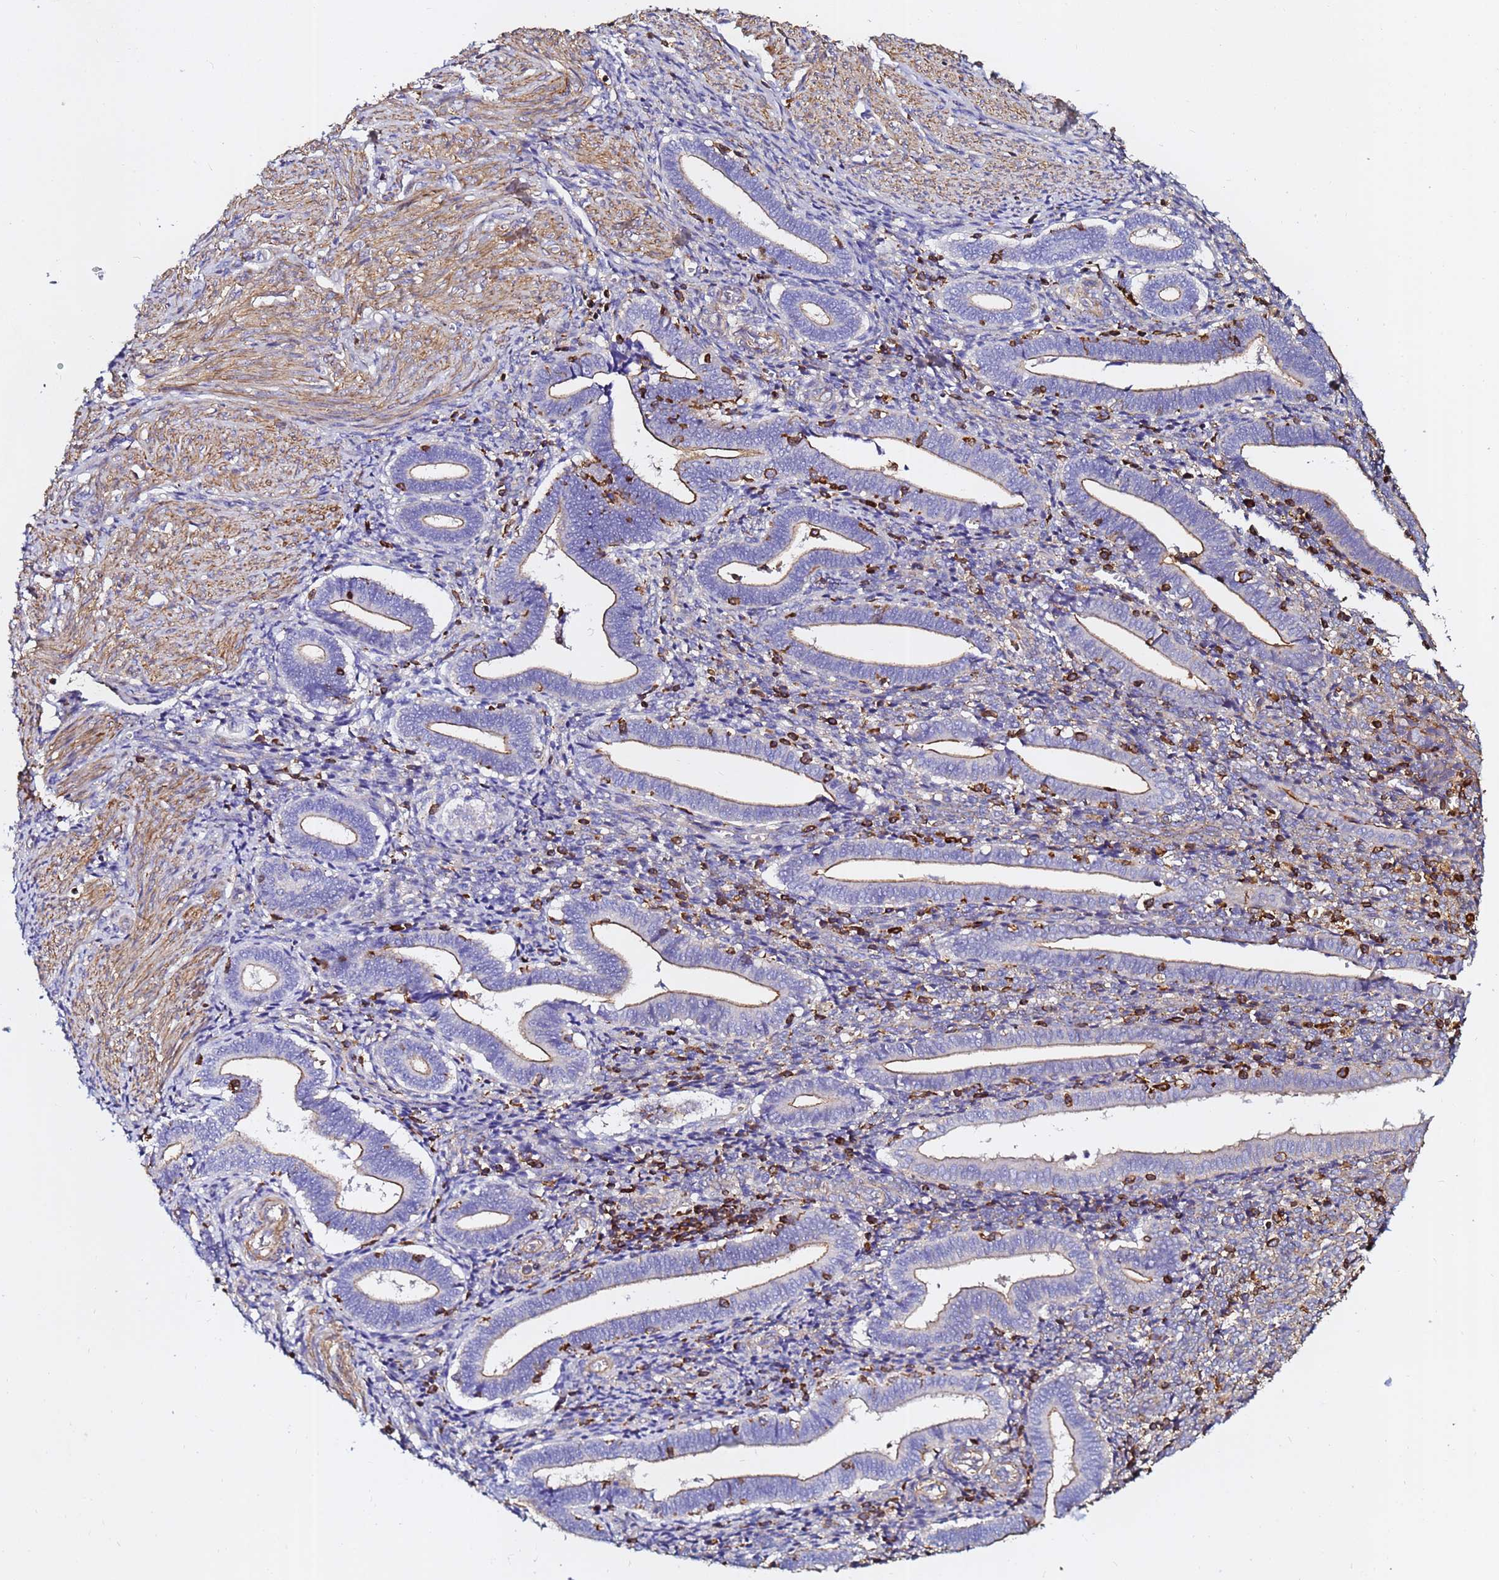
{"staining": {"intensity": "moderate", "quantity": "25%-75%", "location": "cytoplasmic/membranous"}, "tissue": "endometrium", "cell_type": "Cells in endometrial stroma", "image_type": "normal", "snomed": [{"axis": "morphology", "description": "Normal tissue, NOS"}, {"axis": "topography", "description": "Other"}, {"axis": "topography", "description": "Endometrium"}], "caption": "Benign endometrium demonstrates moderate cytoplasmic/membranous positivity in approximately 25%-75% of cells in endometrial stroma, visualized by immunohistochemistry. Ihc stains the protein in brown and the nuclei are stained blue.", "gene": "ACTA1", "patient": {"sex": "female", "age": 44}}